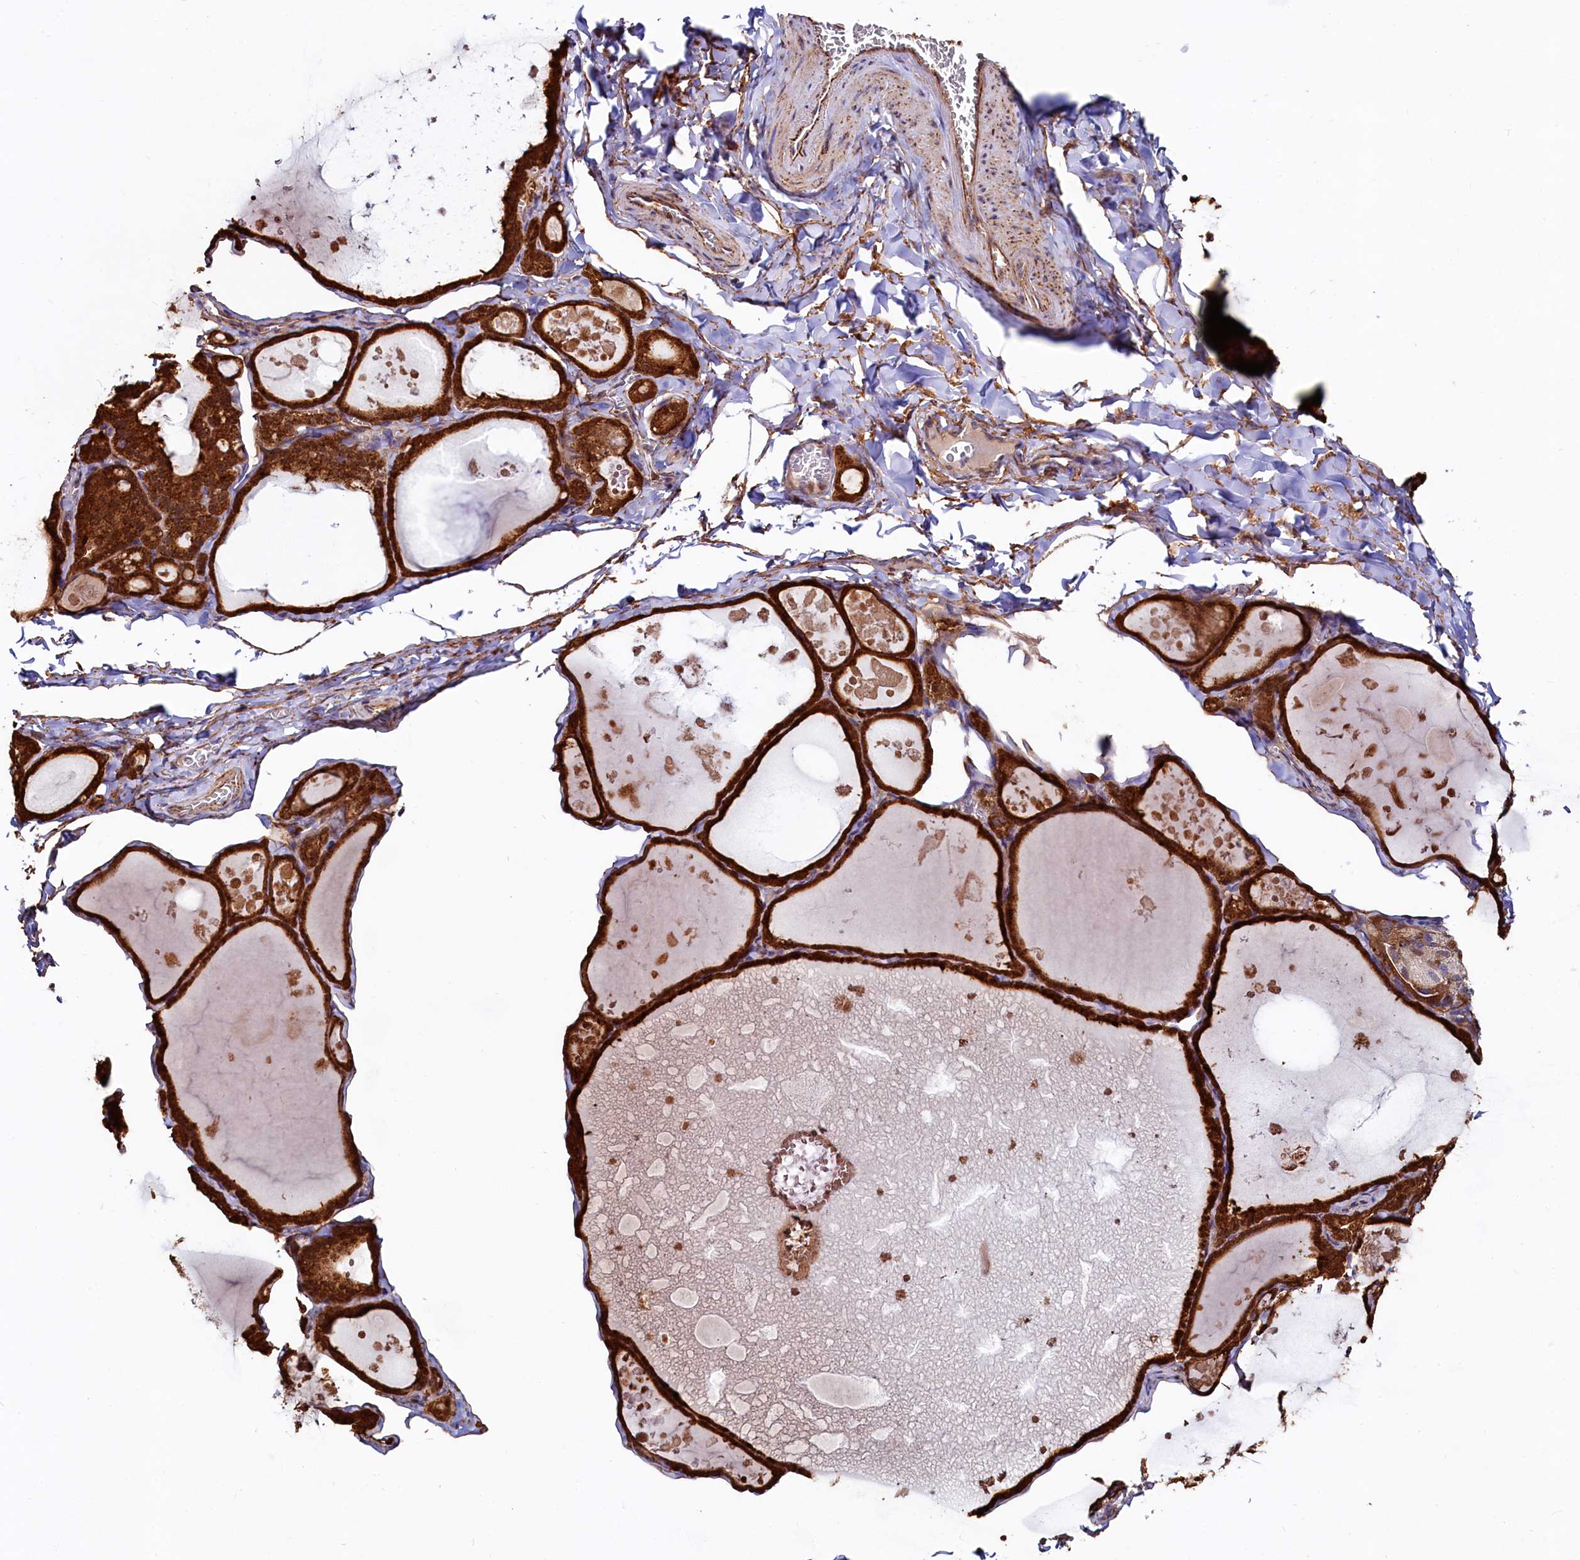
{"staining": {"intensity": "strong", "quantity": ">75%", "location": "cytoplasmic/membranous"}, "tissue": "thyroid gland", "cell_type": "Glandular cells", "image_type": "normal", "snomed": [{"axis": "morphology", "description": "Normal tissue, NOS"}, {"axis": "topography", "description": "Thyroid gland"}], "caption": "Immunohistochemistry (DAB (3,3'-diaminobenzidine)) staining of benign thyroid gland displays strong cytoplasmic/membranous protein staining in about >75% of glandular cells.", "gene": "ASTE1", "patient": {"sex": "male", "age": 56}}